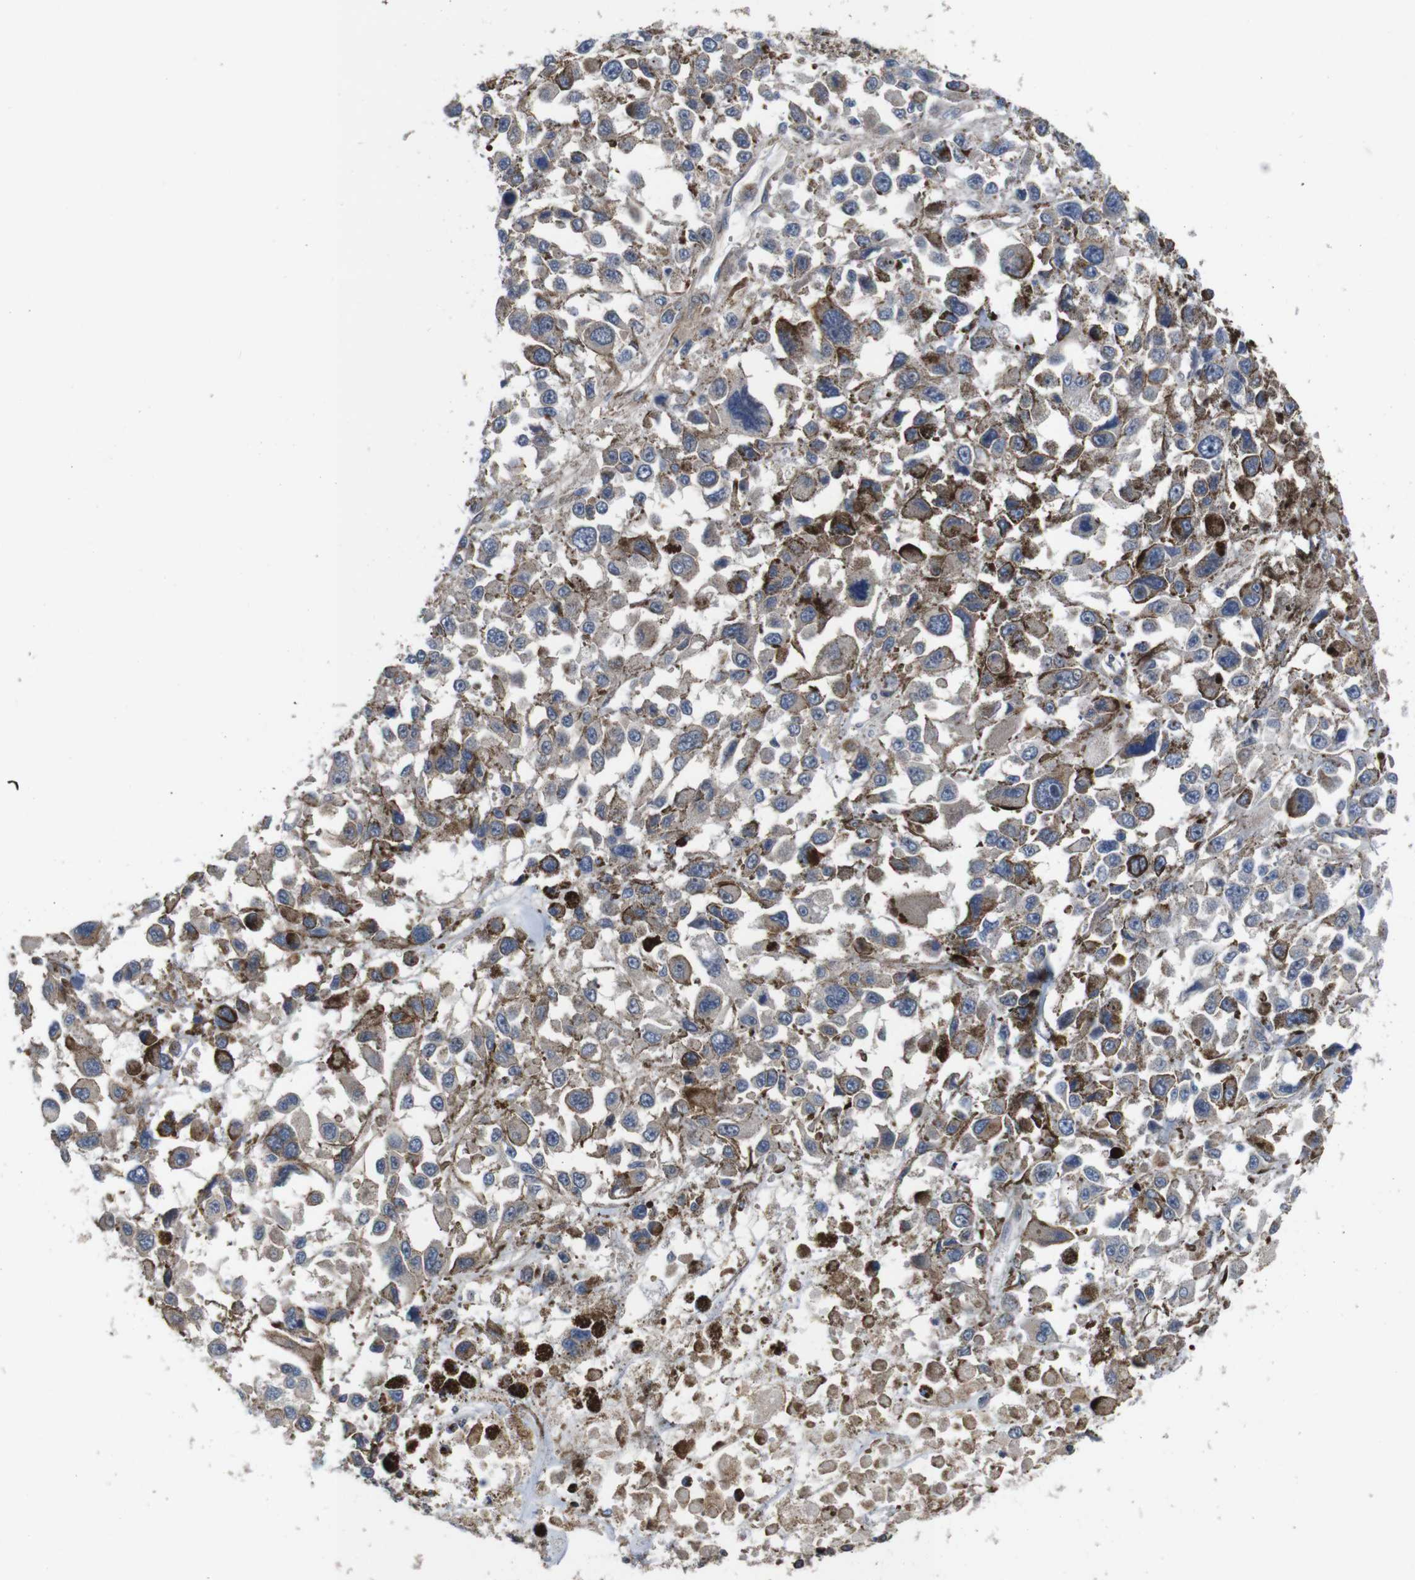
{"staining": {"intensity": "weak", "quantity": ">75%", "location": "cytoplasmic/membranous"}, "tissue": "melanoma", "cell_type": "Tumor cells", "image_type": "cancer", "snomed": [{"axis": "morphology", "description": "Malignant melanoma, Metastatic site"}, {"axis": "topography", "description": "Lymph node"}], "caption": "Human malignant melanoma (metastatic site) stained with a protein marker displays weak staining in tumor cells.", "gene": "GGT7", "patient": {"sex": "male", "age": 59}}